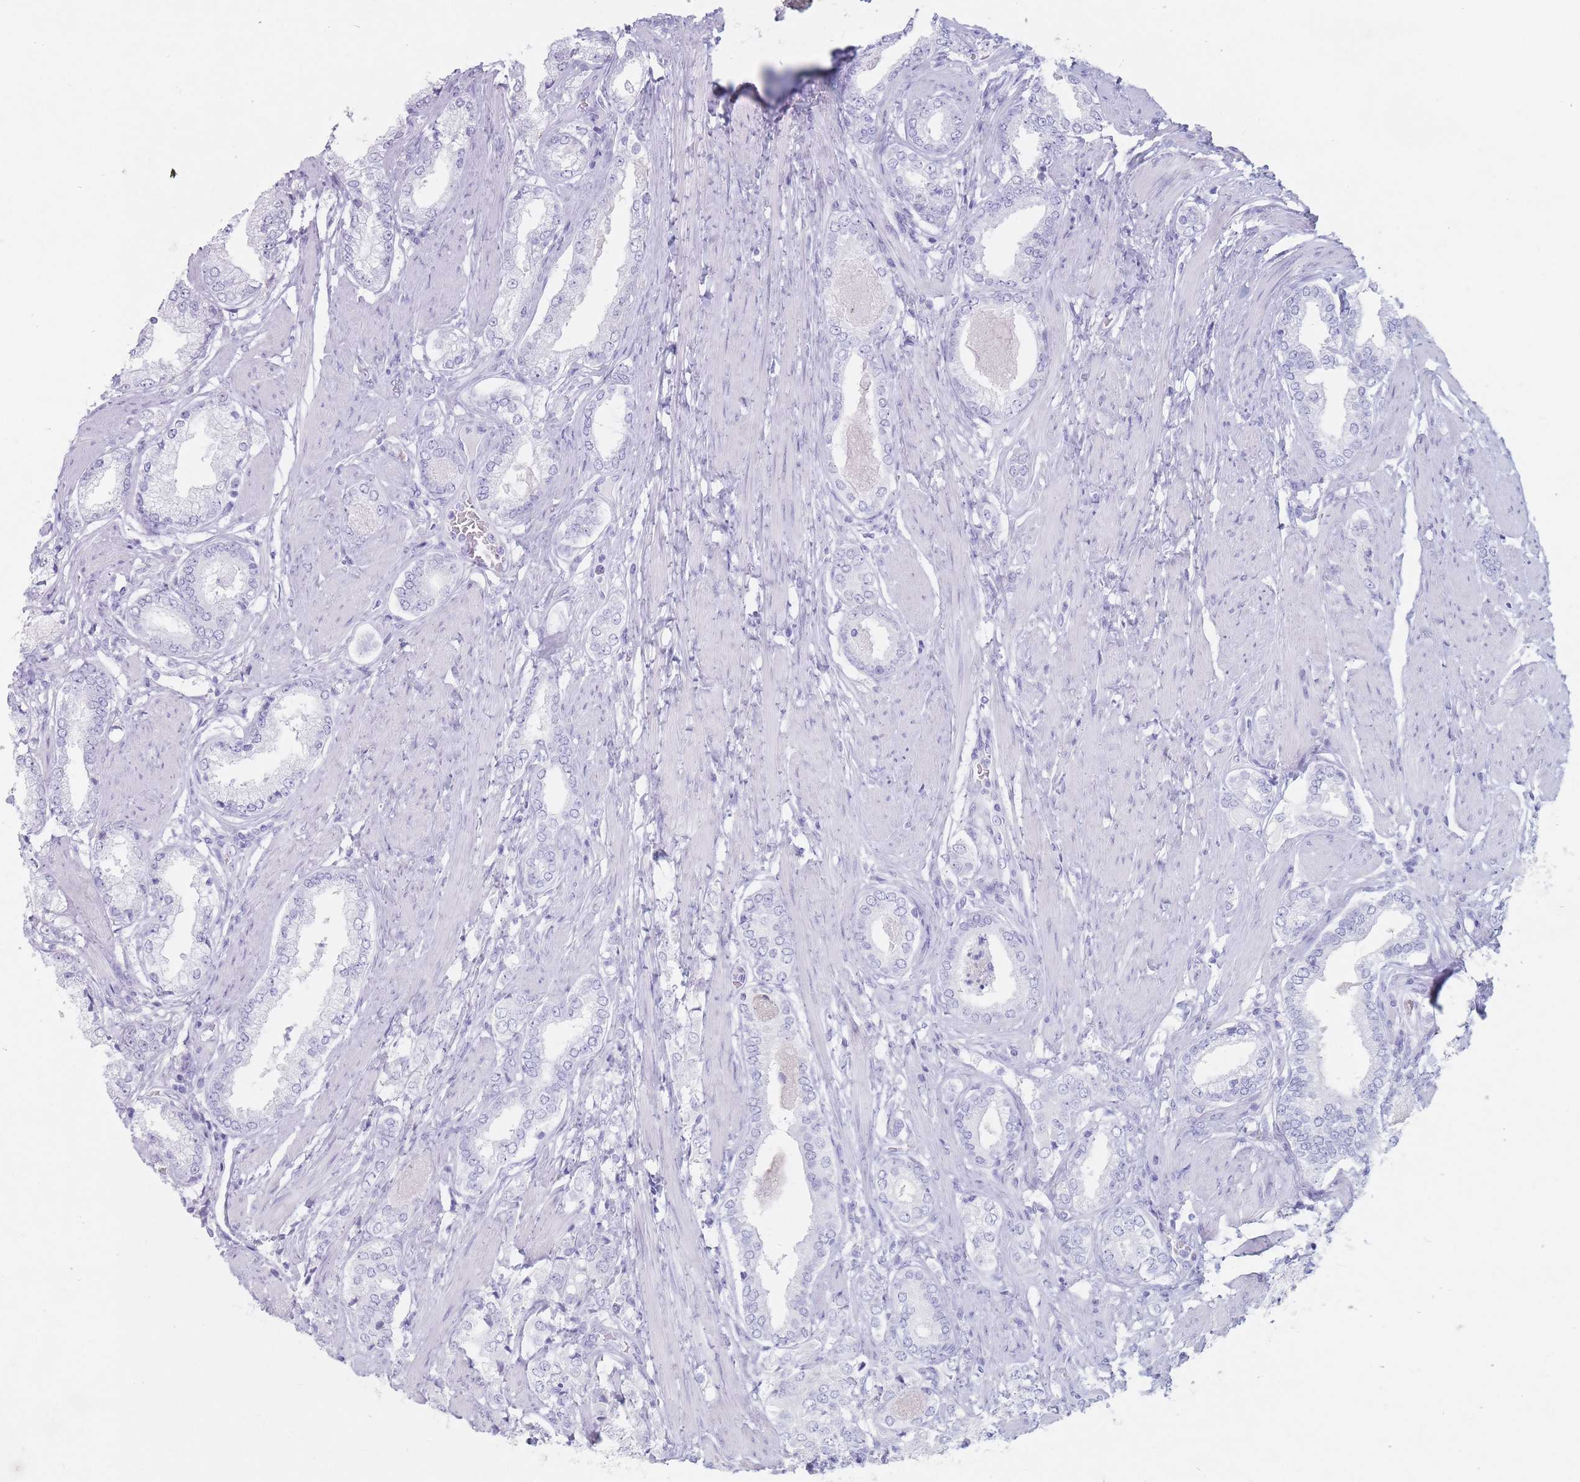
{"staining": {"intensity": "negative", "quantity": "none", "location": "none"}, "tissue": "prostate cancer", "cell_type": "Tumor cells", "image_type": "cancer", "snomed": [{"axis": "morphology", "description": "Adenocarcinoma, High grade"}, {"axis": "topography", "description": "Prostate"}], "caption": "DAB immunohistochemical staining of prostate cancer (adenocarcinoma (high-grade)) displays no significant expression in tumor cells. Nuclei are stained in blue.", "gene": "ST3GAL5", "patient": {"sex": "male", "age": 71}}